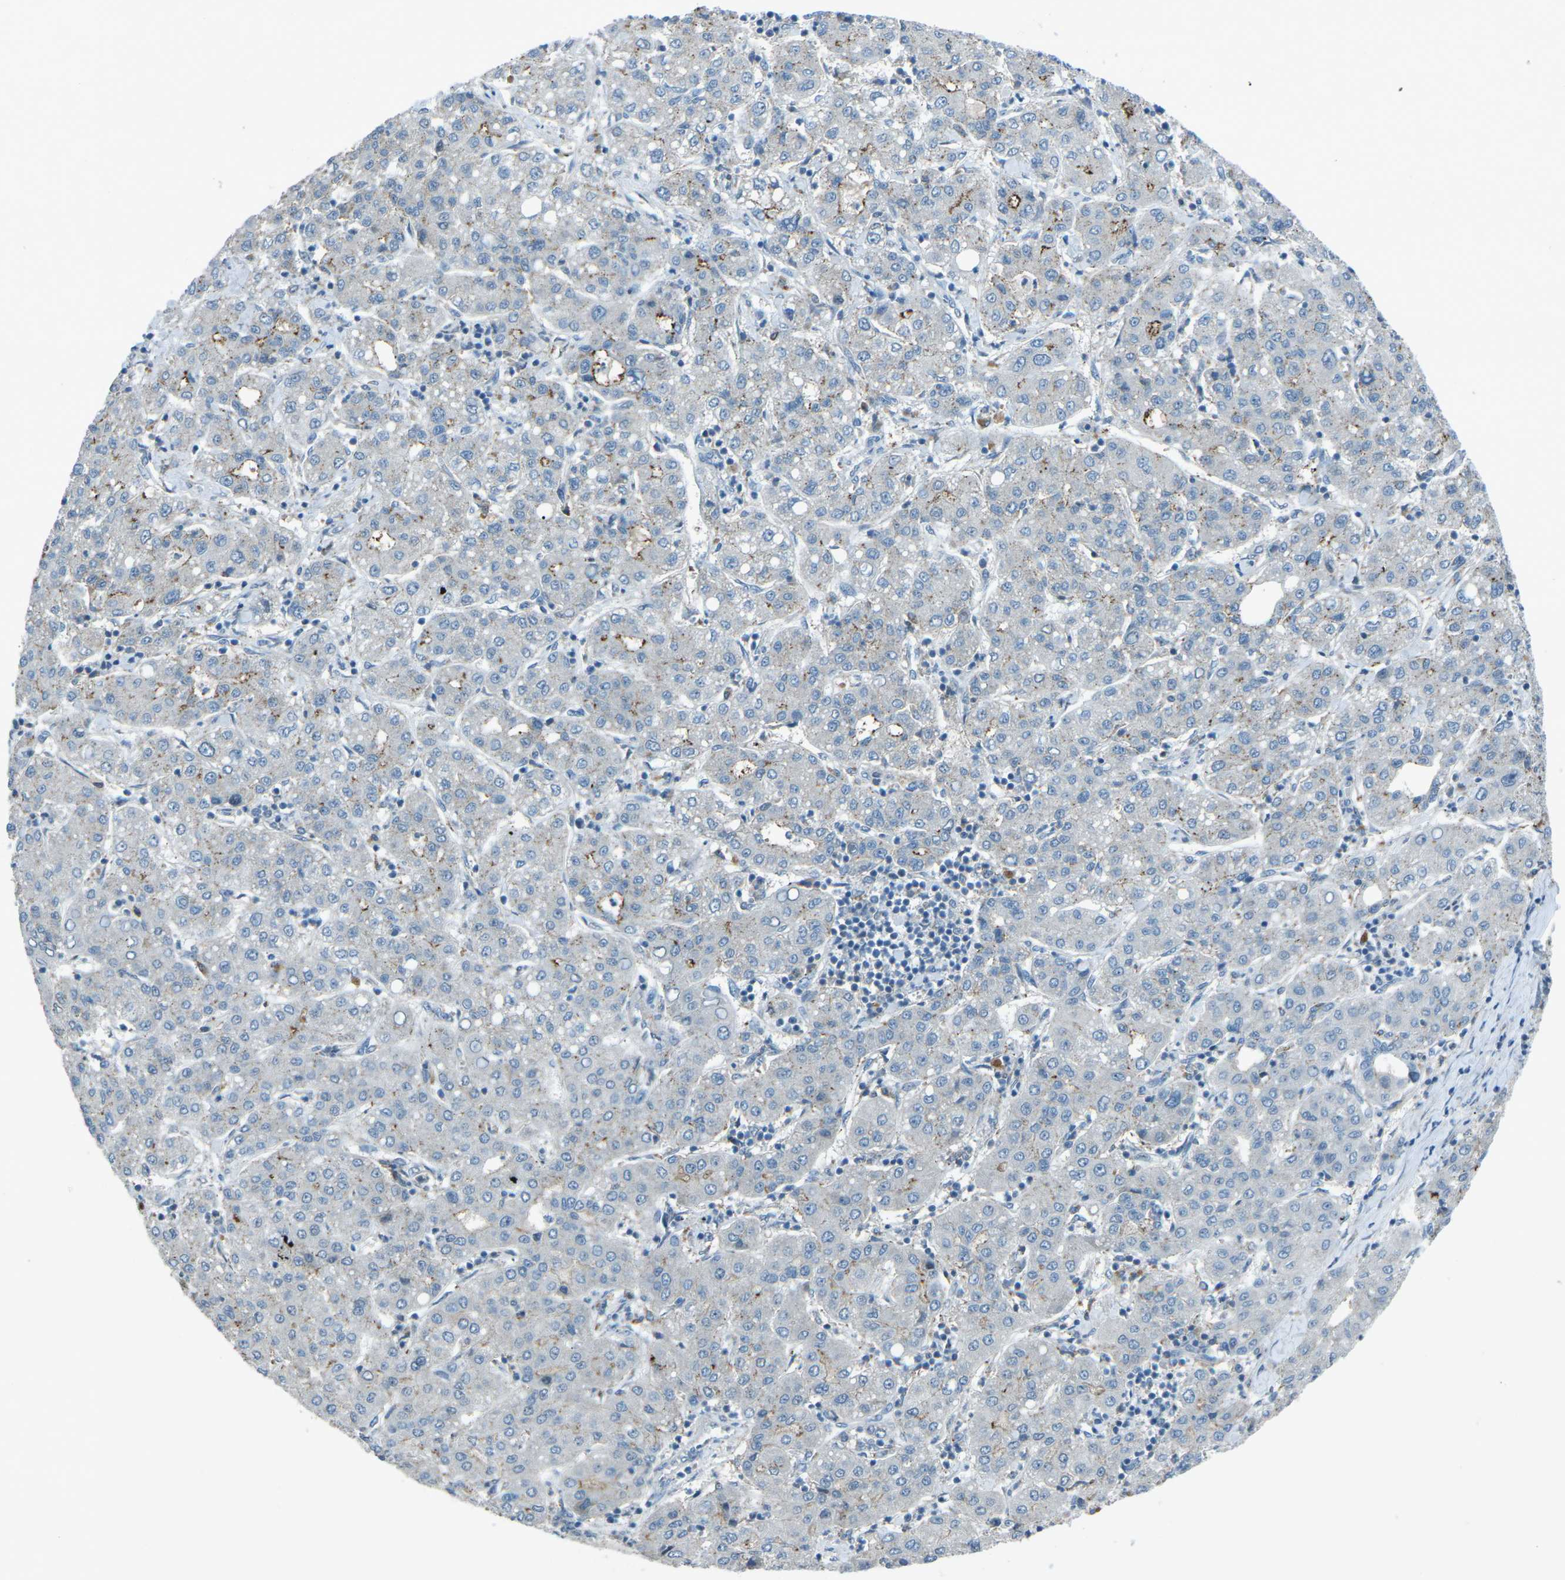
{"staining": {"intensity": "moderate", "quantity": "<25%", "location": "cytoplasmic/membranous"}, "tissue": "liver cancer", "cell_type": "Tumor cells", "image_type": "cancer", "snomed": [{"axis": "morphology", "description": "Carcinoma, Hepatocellular, NOS"}, {"axis": "topography", "description": "Liver"}], "caption": "The photomicrograph displays immunohistochemical staining of hepatocellular carcinoma (liver). There is moderate cytoplasmic/membranous positivity is appreciated in approximately <25% of tumor cells.", "gene": "PRKCA", "patient": {"sex": "male", "age": 65}}